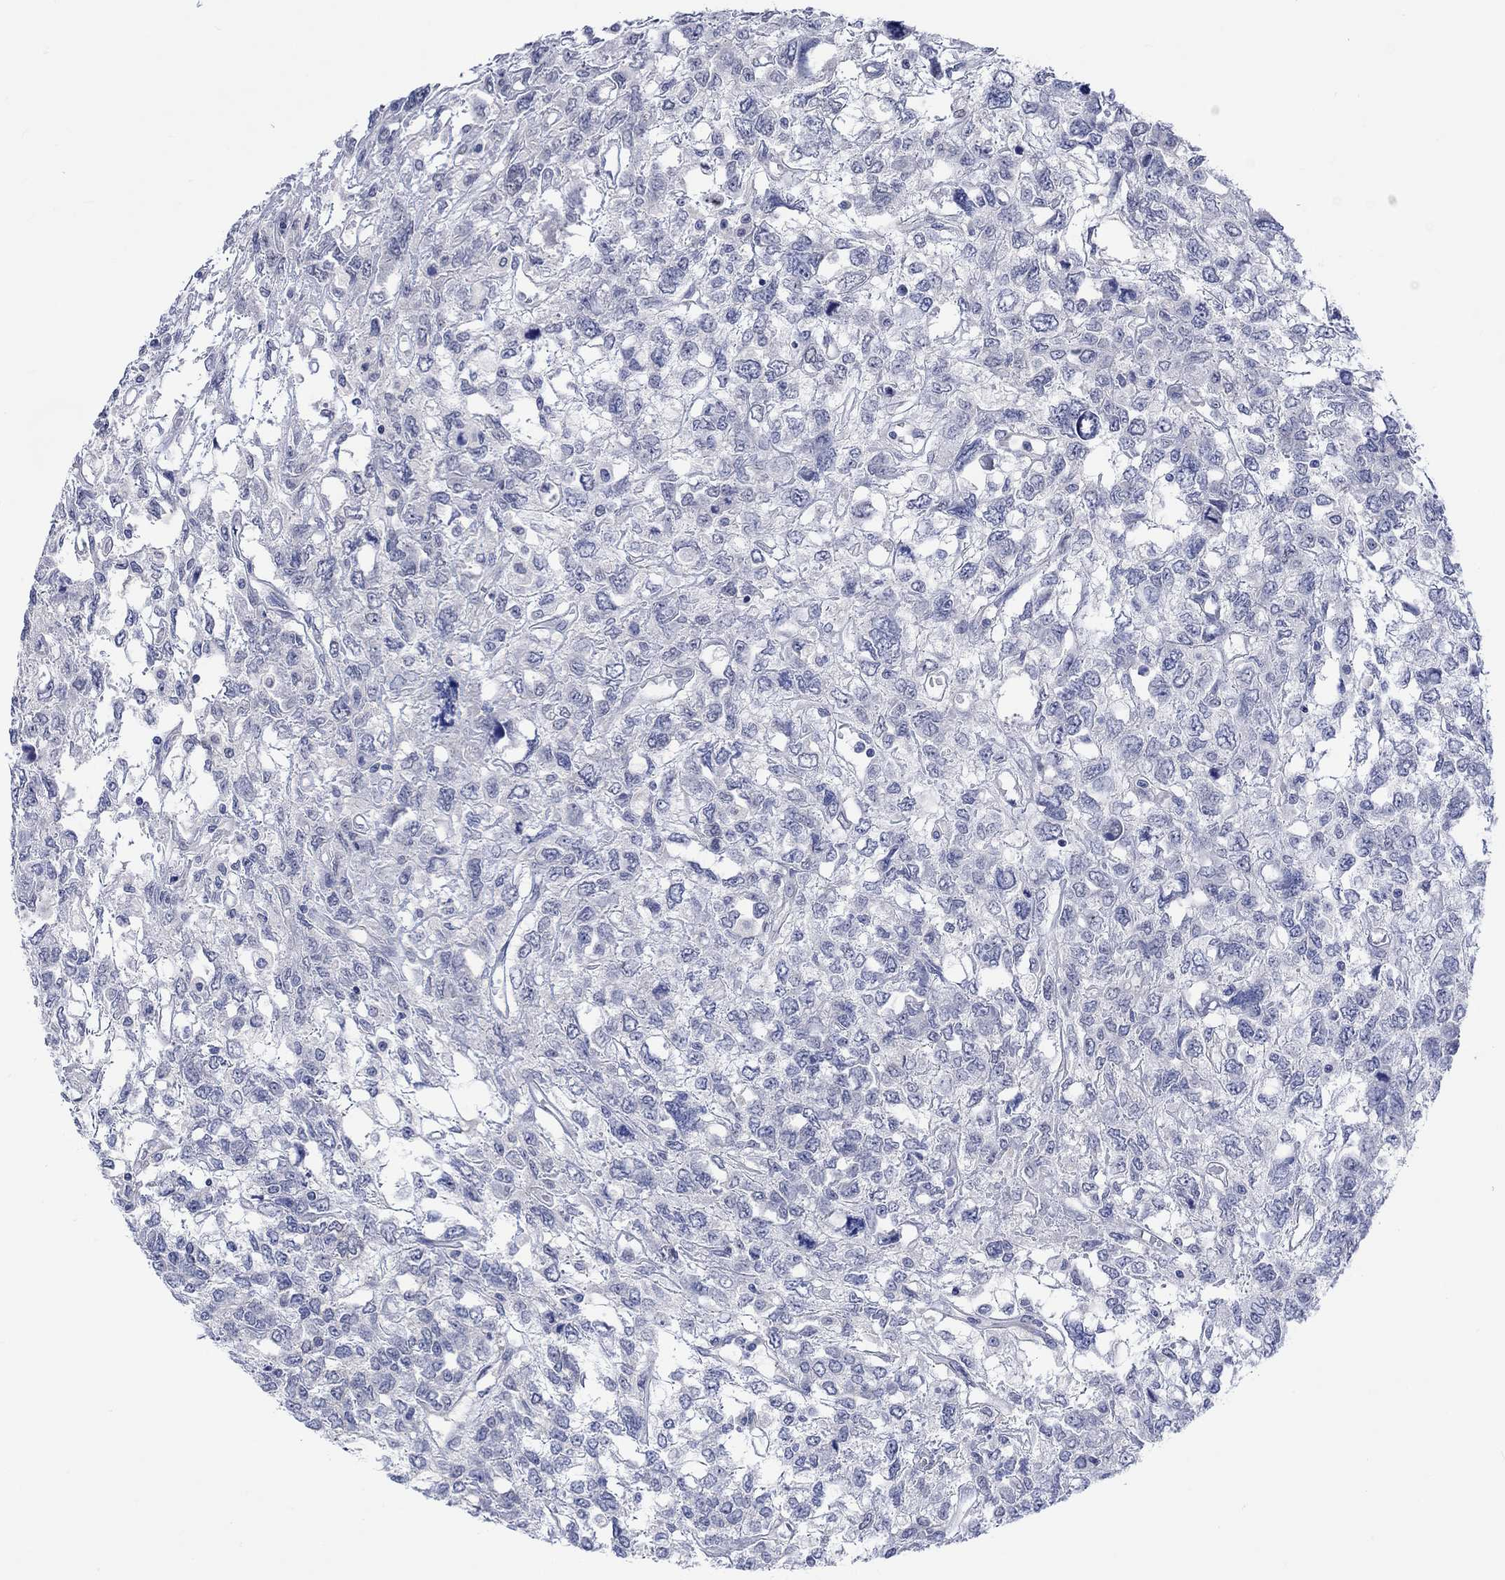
{"staining": {"intensity": "negative", "quantity": "none", "location": "none"}, "tissue": "testis cancer", "cell_type": "Tumor cells", "image_type": "cancer", "snomed": [{"axis": "morphology", "description": "Seminoma, NOS"}, {"axis": "topography", "description": "Testis"}], "caption": "A photomicrograph of testis cancer stained for a protein displays no brown staining in tumor cells.", "gene": "DCX", "patient": {"sex": "male", "age": 52}}